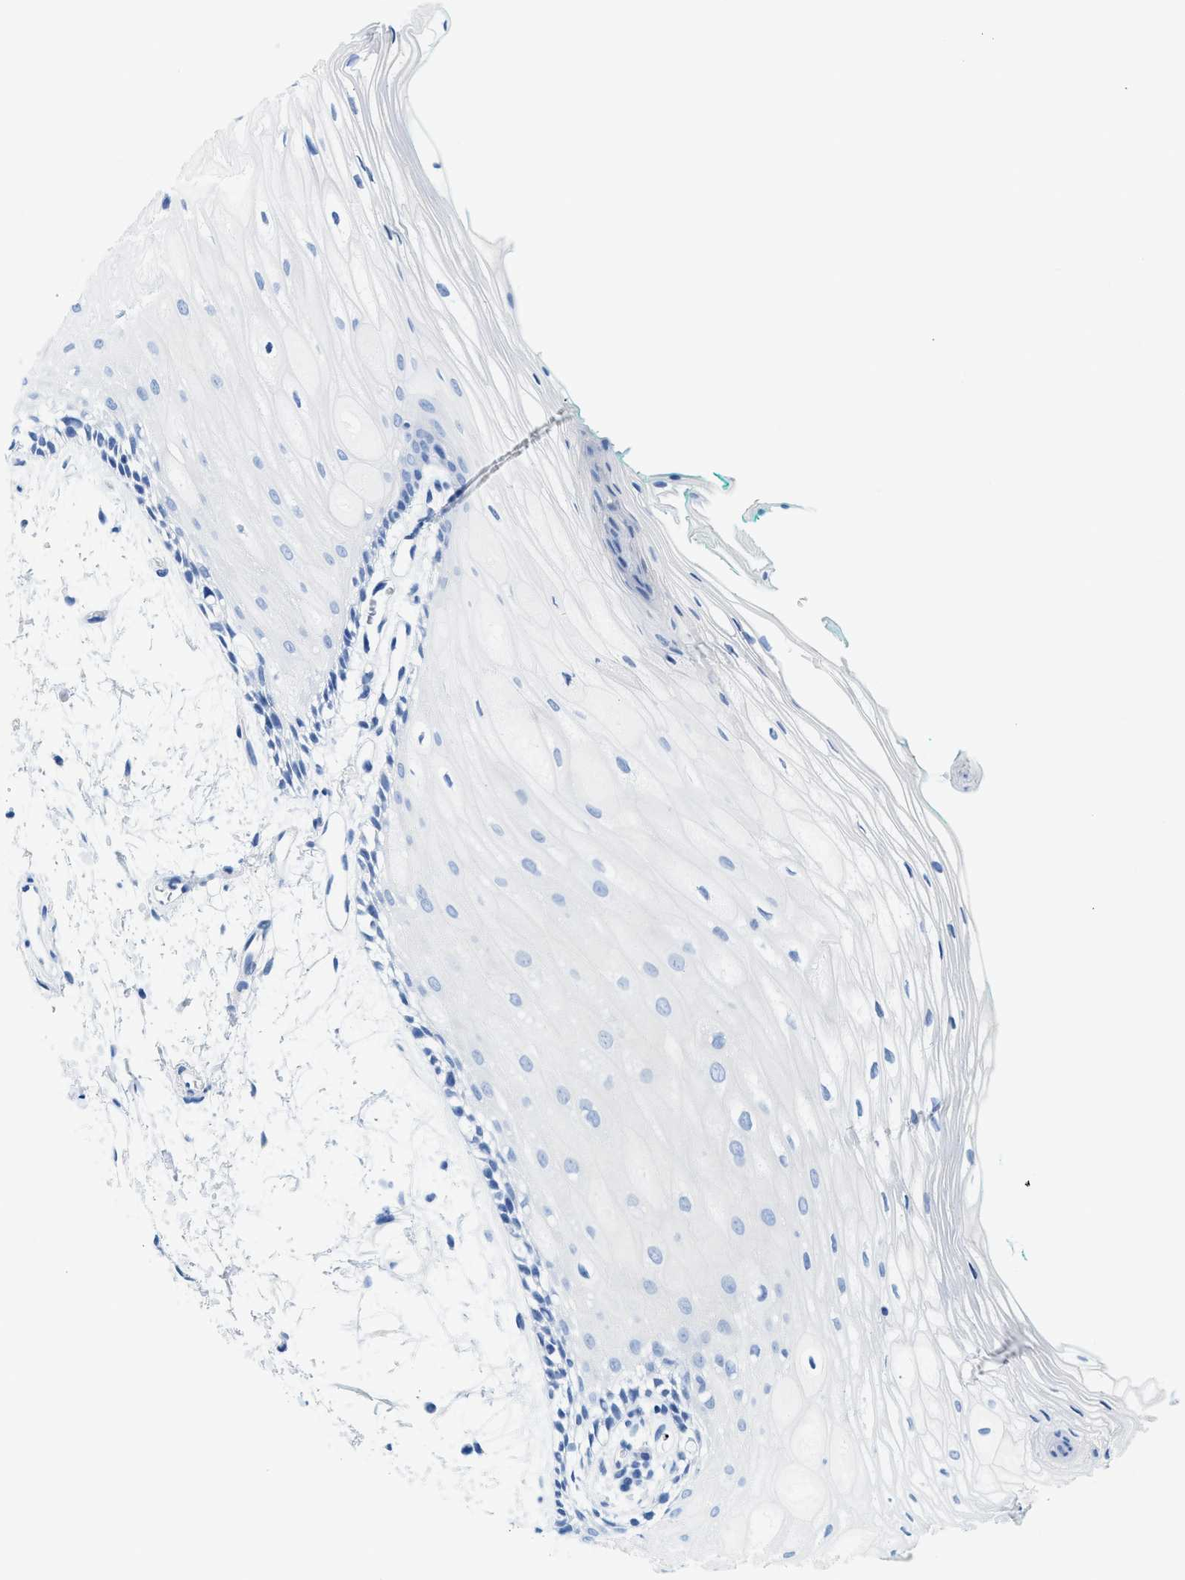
{"staining": {"intensity": "negative", "quantity": "none", "location": "none"}, "tissue": "oral mucosa", "cell_type": "Squamous epithelial cells", "image_type": "normal", "snomed": [{"axis": "morphology", "description": "Normal tissue, NOS"}, {"axis": "topography", "description": "Skeletal muscle"}, {"axis": "topography", "description": "Oral tissue"}, {"axis": "topography", "description": "Peripheral nerve tissue"}], "caption": "Normal oral mucosa was stained to show a protein in brown. There is no significant staining in squamous epithelial cells.", "gene": "BPGM", "patient": {"sex": "female", "age": 84}}